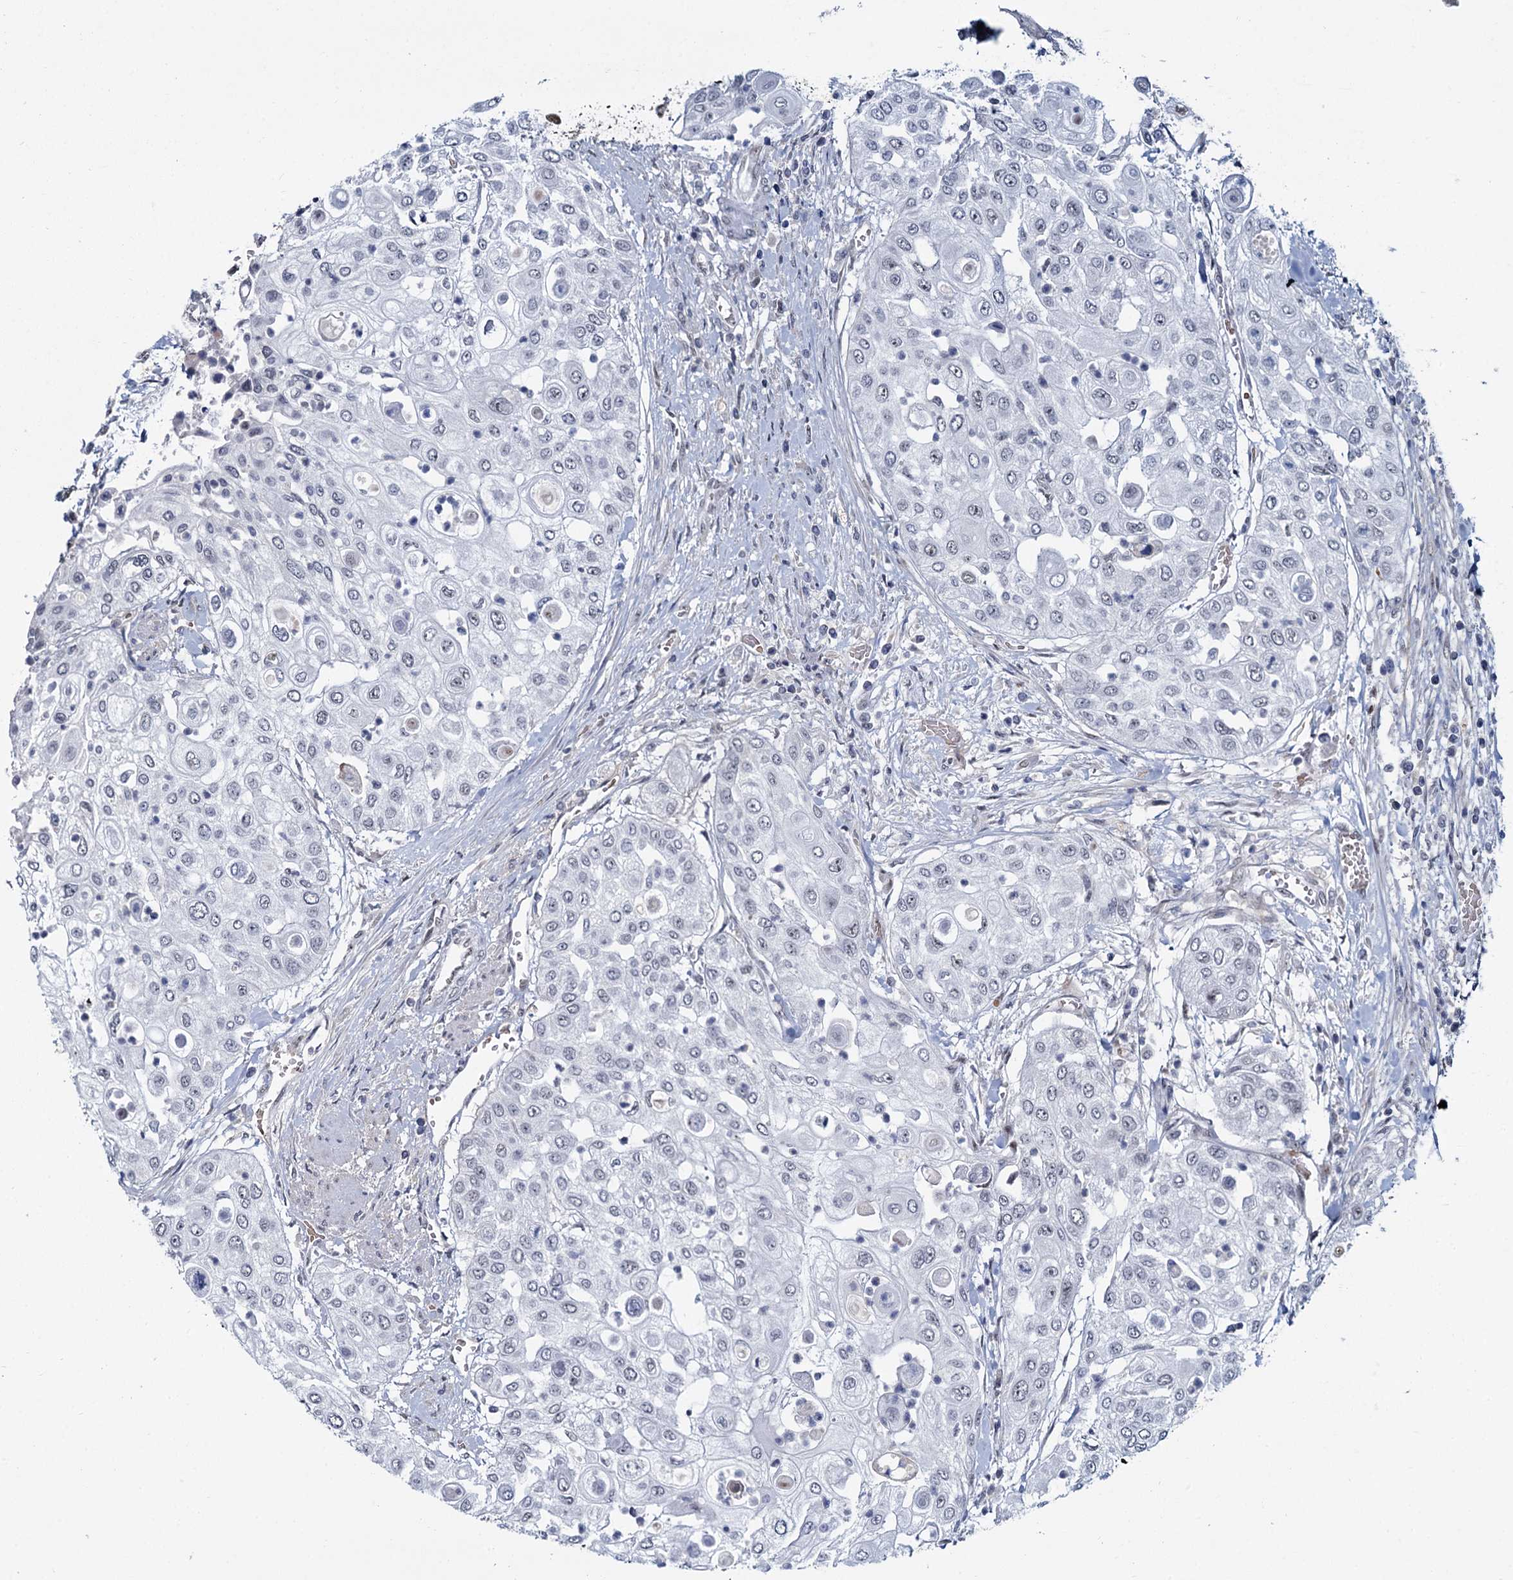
{"staining": {"intensity": "negative", "quantity": "none", "location": "none"}, "tissue": "urothelial cancer", "cell_type": "Tumor cells", "image_type": "cancer", "snomed": [{"axis": "morphology", "description": "Urothelial carcinoma, High grade"}, {"axis": "topography", "description": "Urinary bladder"}], "caption": "Urothelial cancer was stained to show a protein in brown. There is no significant positivity in tumor cells.", "gene": "RPRD1A", "patient": {"sex": "female", "age": 79}}